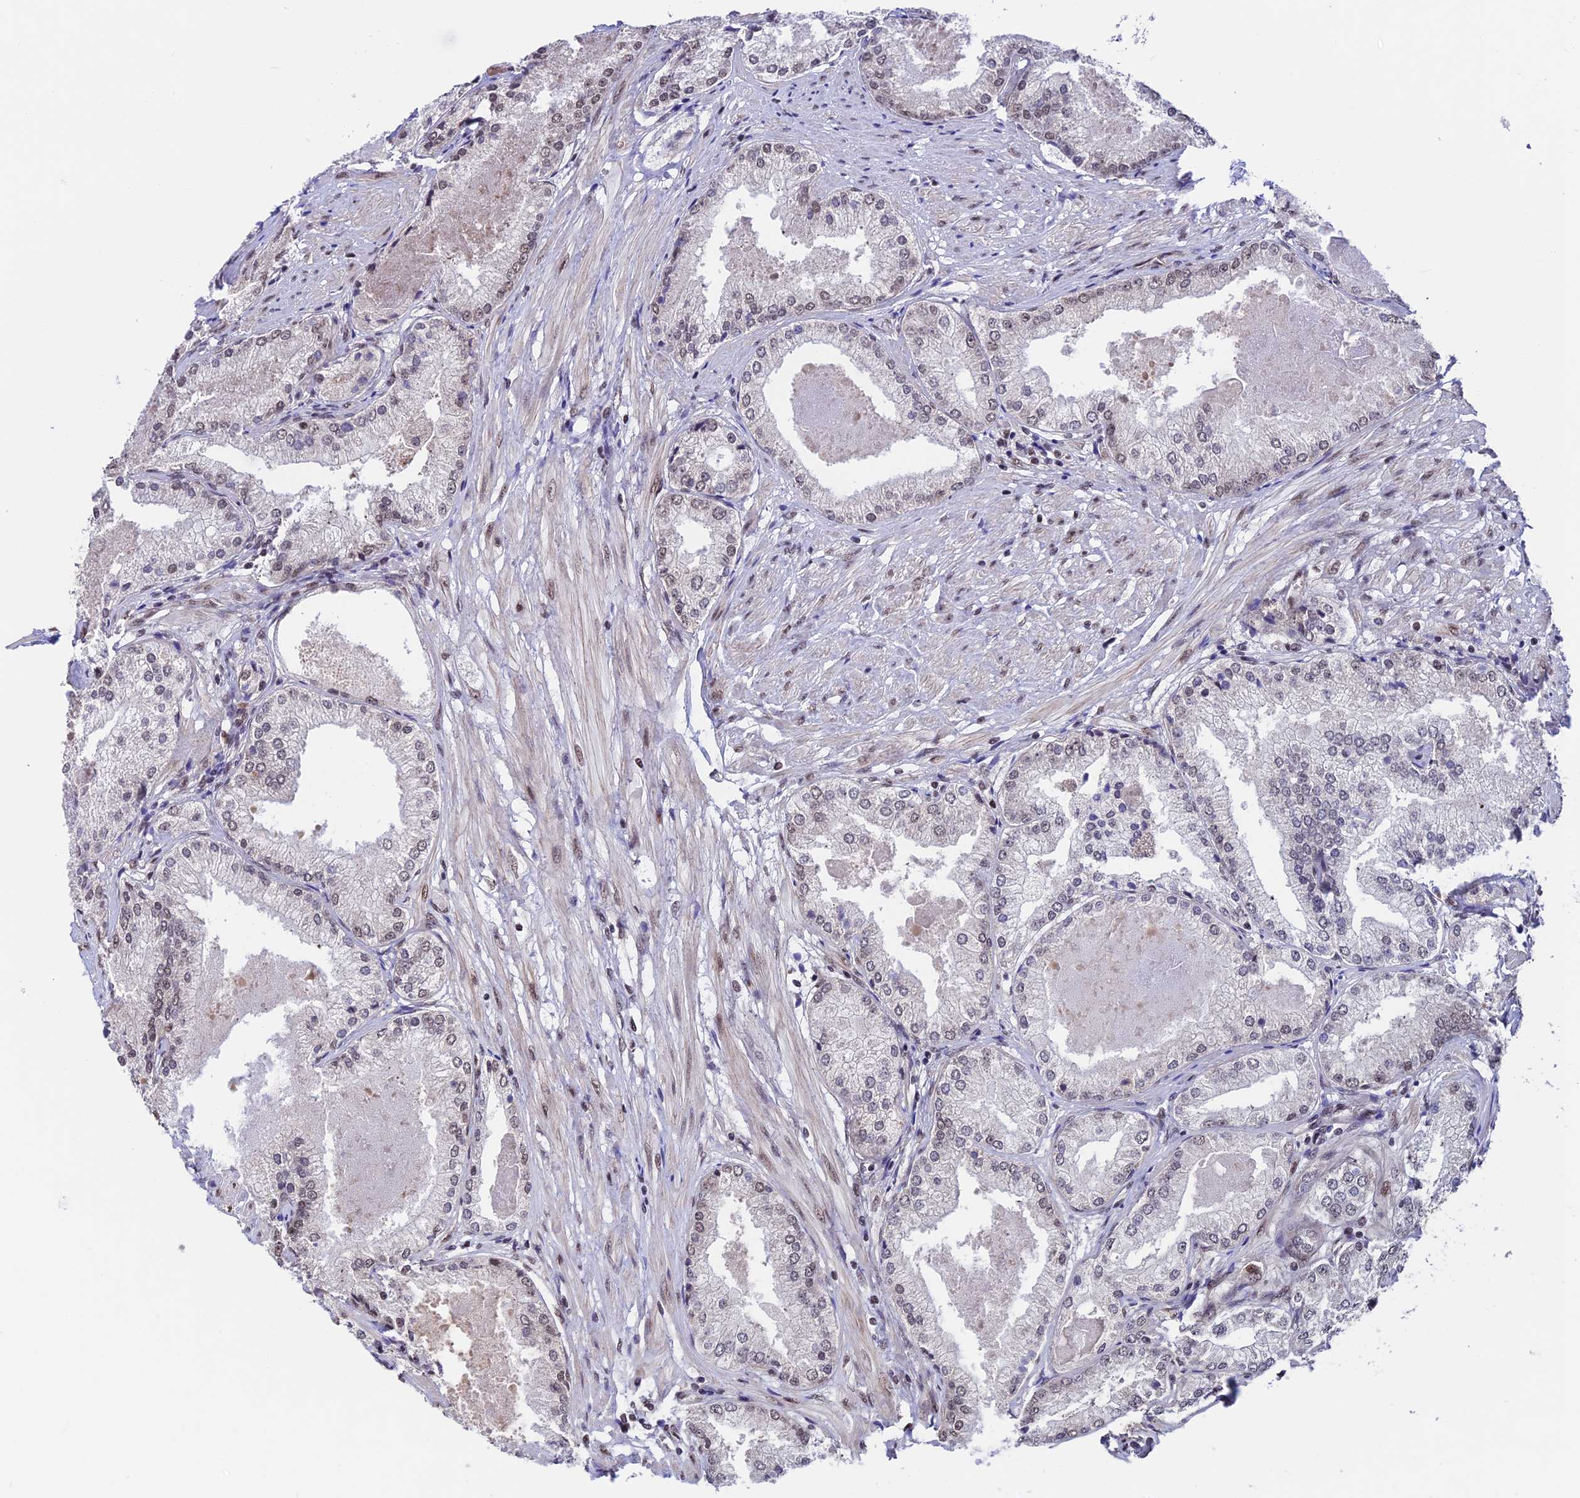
{"staining": {"intensity": "moderate", "quantity": "<25%", "location": "nuclear"}, "tissue": "prostate cancer", "cell_type": "Tumor cells", "image_type": "cancer", "snomed": [{"axis": "morphology", "description": "Adenocarcinoma, Low grade"}, {"axis": "topography", "description": "Prostate"}], "caption": "Human prostate low-grade adenocarcinoma stained with a protein marker displays moderate staining in tumor cells.", "gene": "RBM42", "patient": {"sex": "male", "age": 68}}